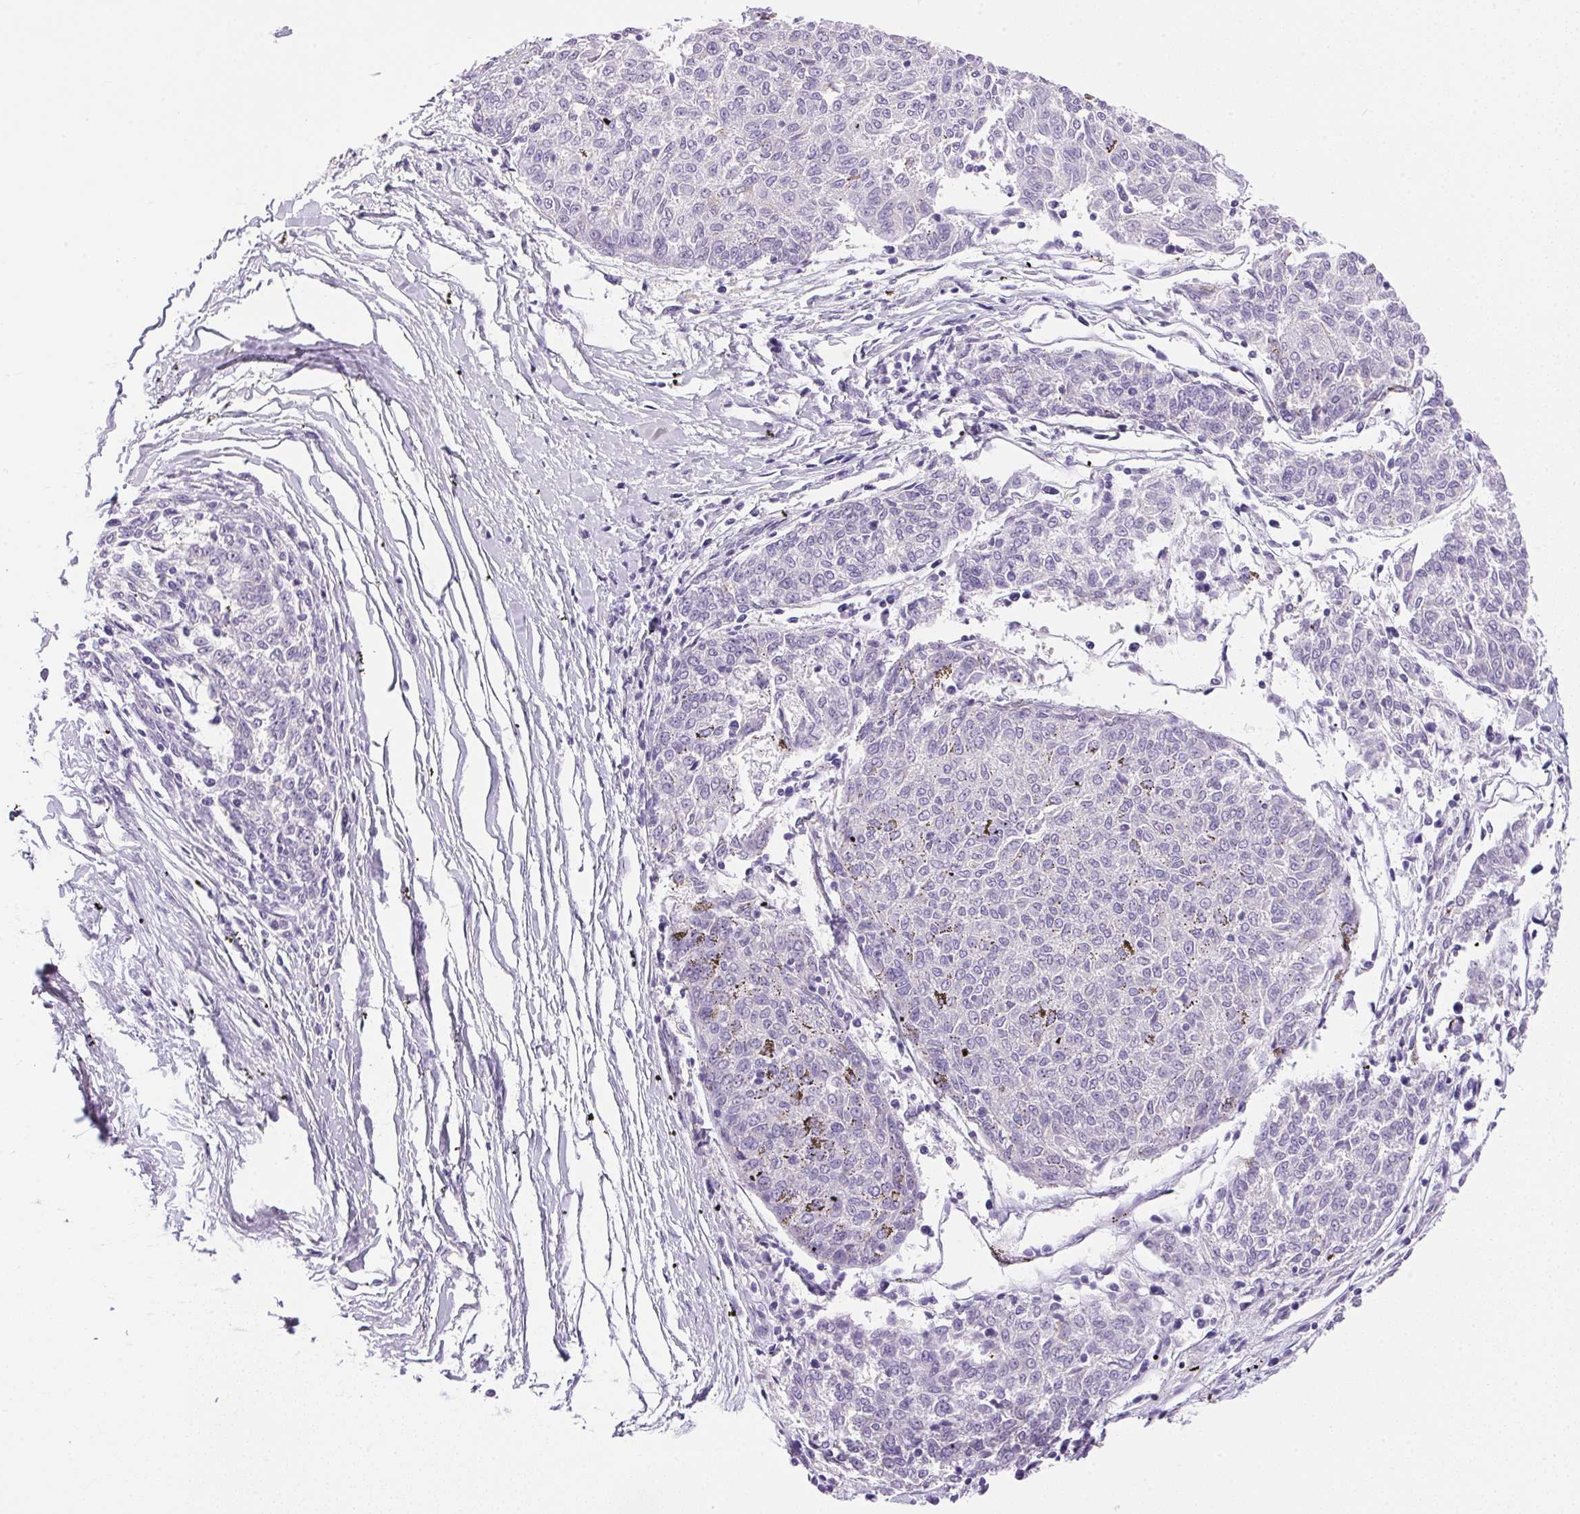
{"staining": {"intensity": "negative", "quantity": "none", "location": "none"}, "tissue": "melanoma", "cell_type": "Tumor cells", "image_type": "cancer", "snomed": [{"axis": "morphology", "description": "Malignant melanoma, NOS"}, {"axis": "topography", "description": "Skin"}], "caption": "Malignant melanoma stained for a protein using IHC shows no positivity tumor cells.", "gene": "ATP6V0A4", "patient": {"sex": "female", "age": 72}}